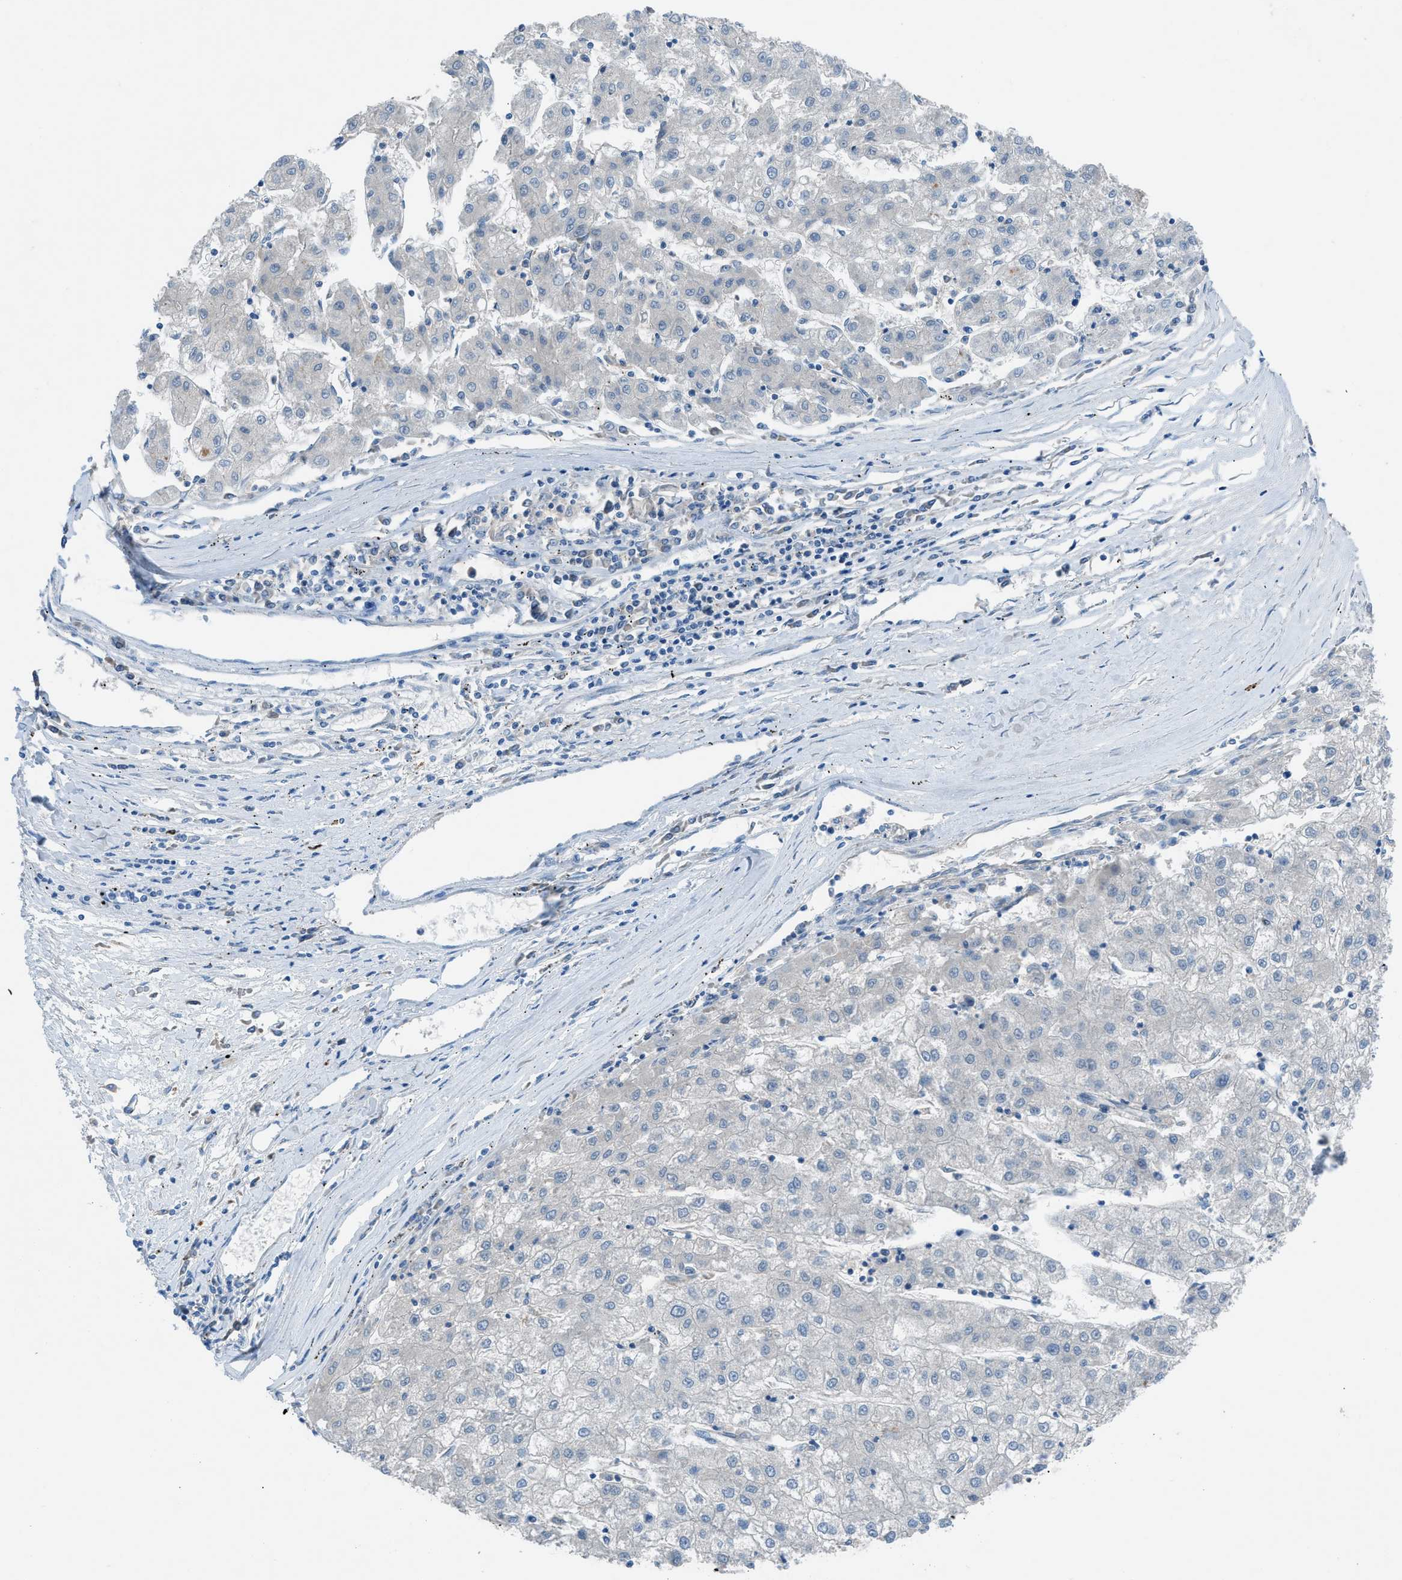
{"staining": {"intensity": "negative", "quantity": "none", "location": "none"}, "tissue": "liver cancer", "cell_type": "Tumor cells", "image_type": "cancer", "snomed": [{"axis": "morphology", "description": "Carcinoma, Hepatocellular, NOS"}, {"axis": "topography", "description": "Liver"}], "caption": "Liver cancer was stained to show a protein in brown. There is no significant staining in tumor cells.", "gene": "C5AR2", "patient": {"sex": "male", "age": 72}}